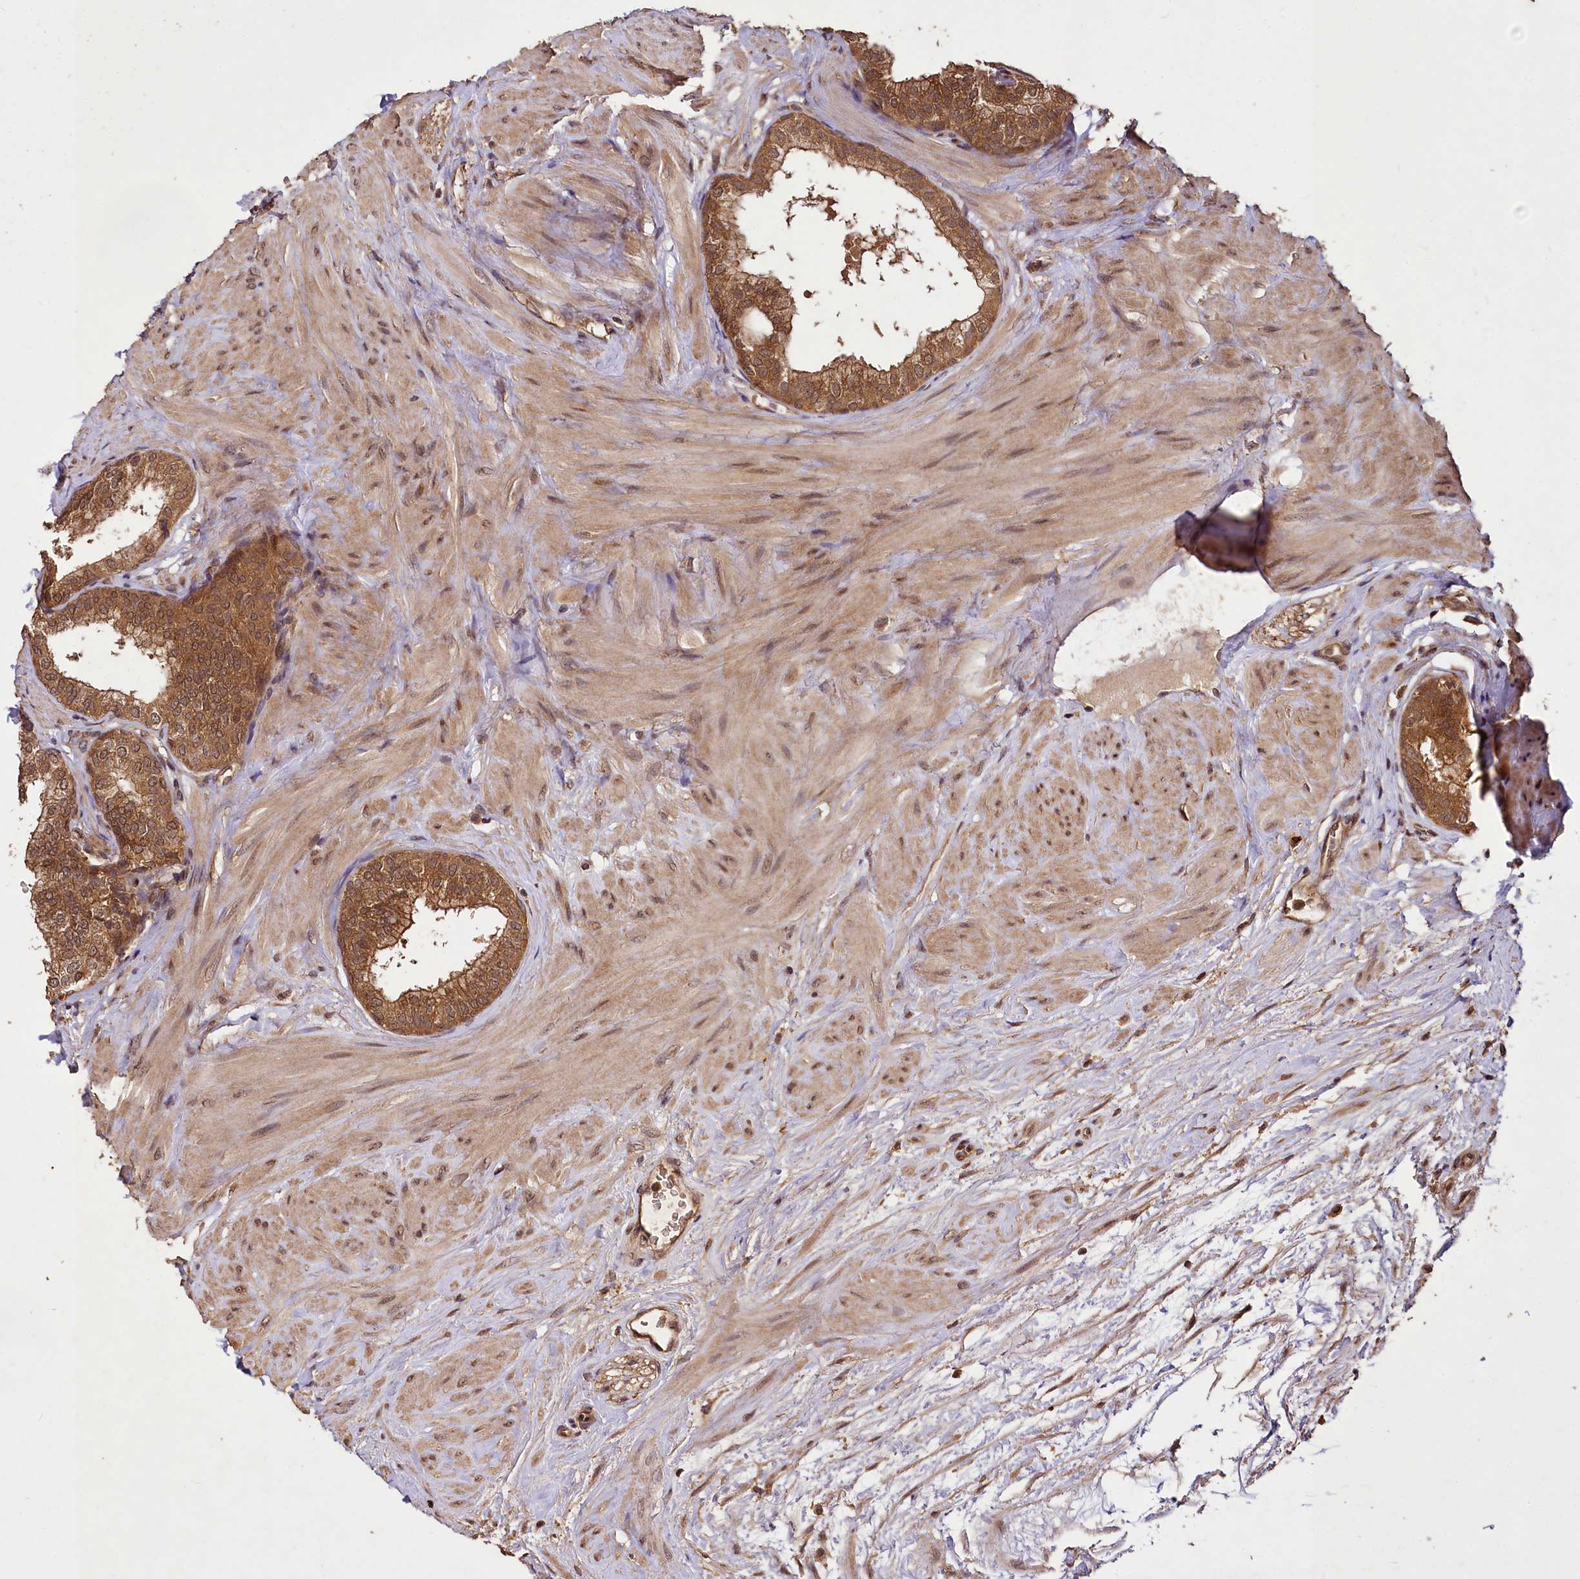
{"staining": {"intensity": "moderate", "quantity": ">75%", "location": "cytoplasmic/membranous,nuclear"}, "tissue": "prostate", "cell_type": "Glandular cells", "image_type": "normal", "snomed": [{"axis": "morphology", "description": "Normal tissue, NOS"}, {"axis": "topography", "description": "Prostate"}], "caption": "A photomicrograph of human prostate stained for a protein displays moderate cytoplasmic/membranous,nuclear brown staining in glandular cells.", "gene": "VPS51", "patient": {"sex": "male", "age": 60}}